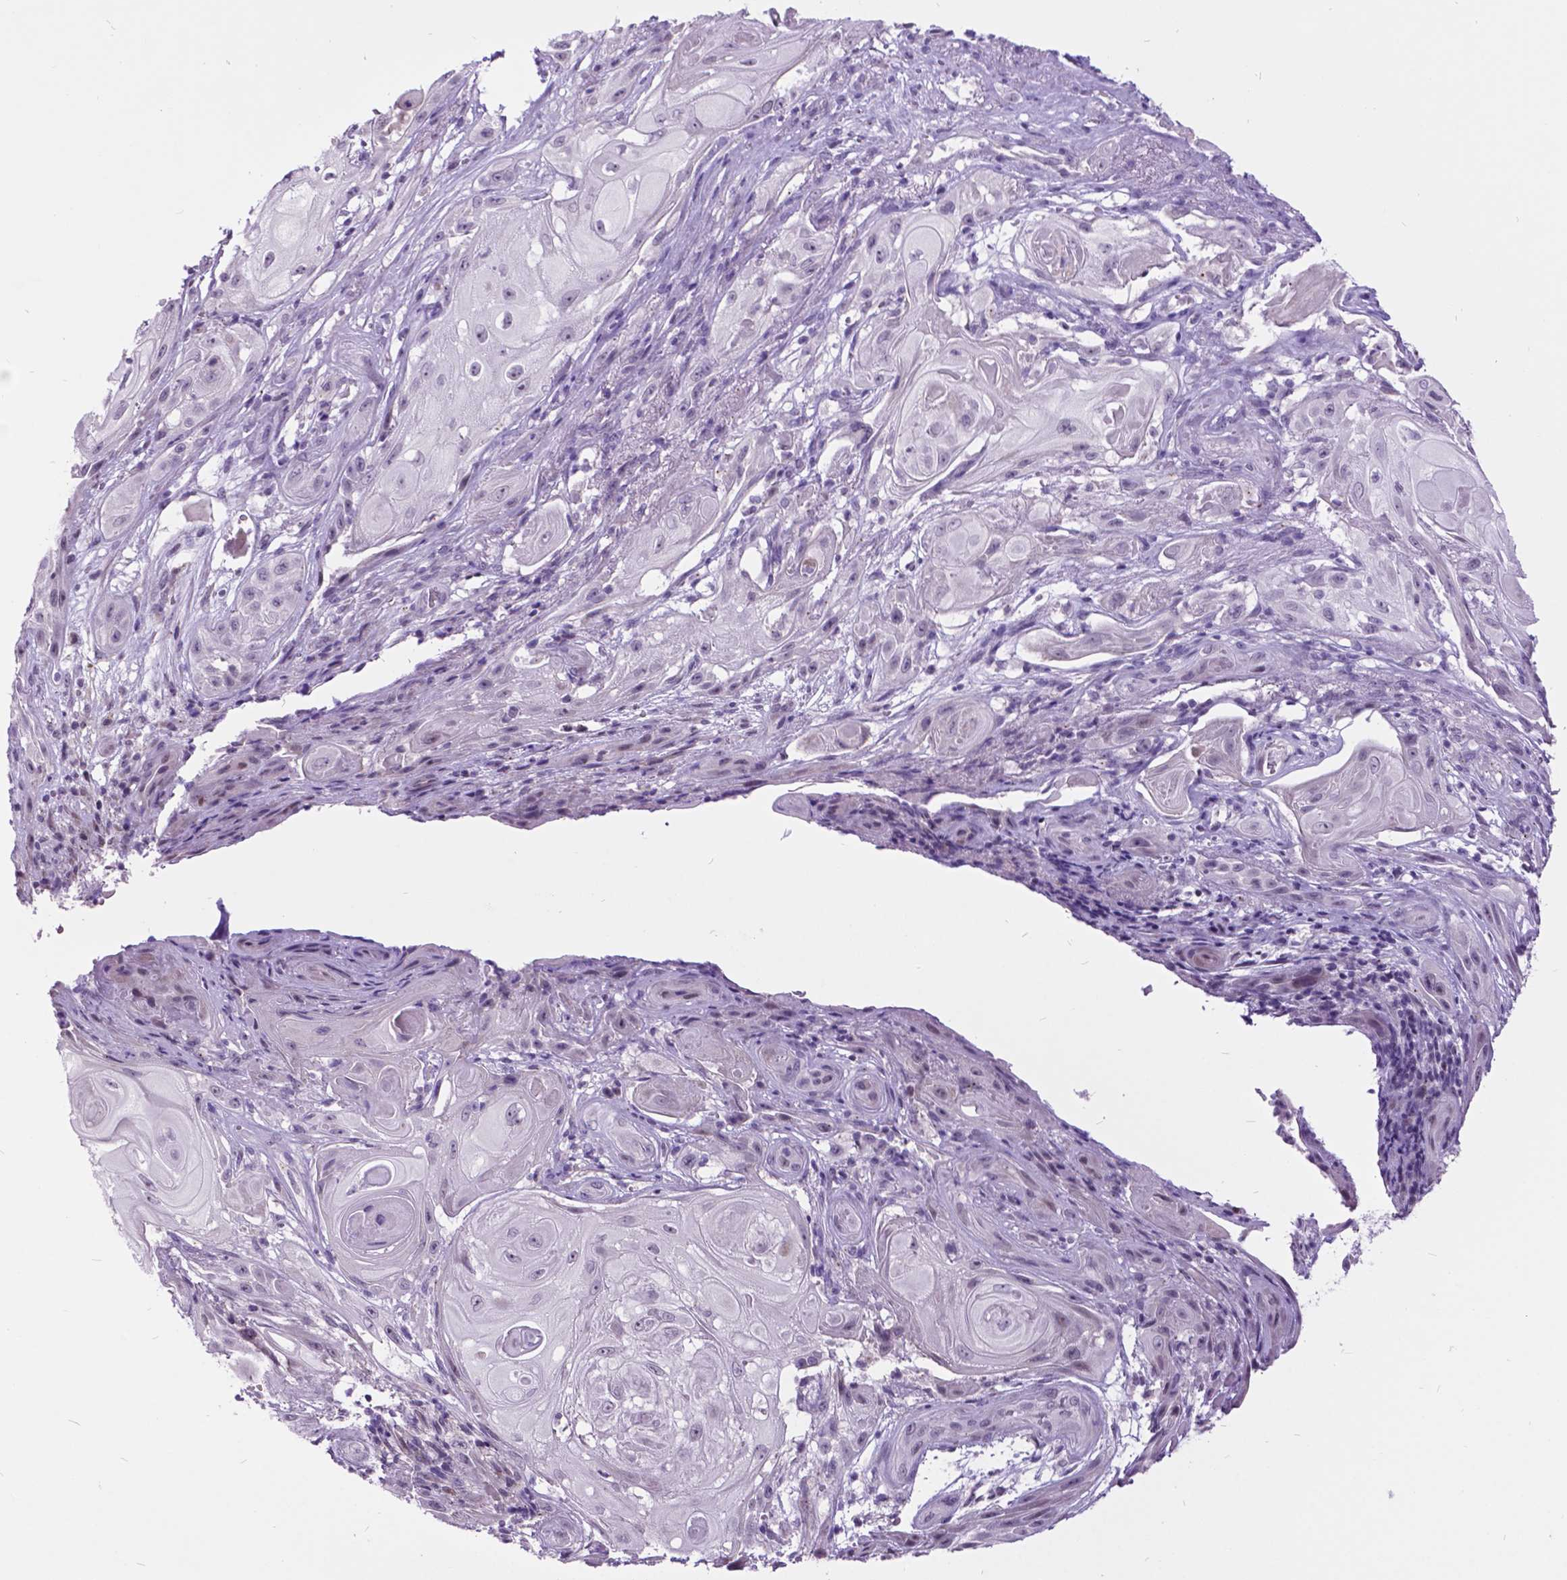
{"staining": {"intensity": "negative", "quantity": "none", "location": "none"}, "tissue": "skin cancer", "cell_type": "Tumor cells", "image_type": "cancer", "snomed": [{"axis": "morphology", "description": "Squamous cell carcinoma, NOS"}, {"axis": "topography", "description": "Skin"}], "caption": "Immunohistochemistry micrograph of neoplastic tissue: human skin squamous cell carcinoma stained with DAB (3,3'-diaminobenzidine) shows no significant protein staining in tumor cells. (DAB (3,3'-diaminobenzidine) IHC with hematoxylin counter stain).", "gene": "DPF3", "patient": {"sex": "male", "age": 62}}